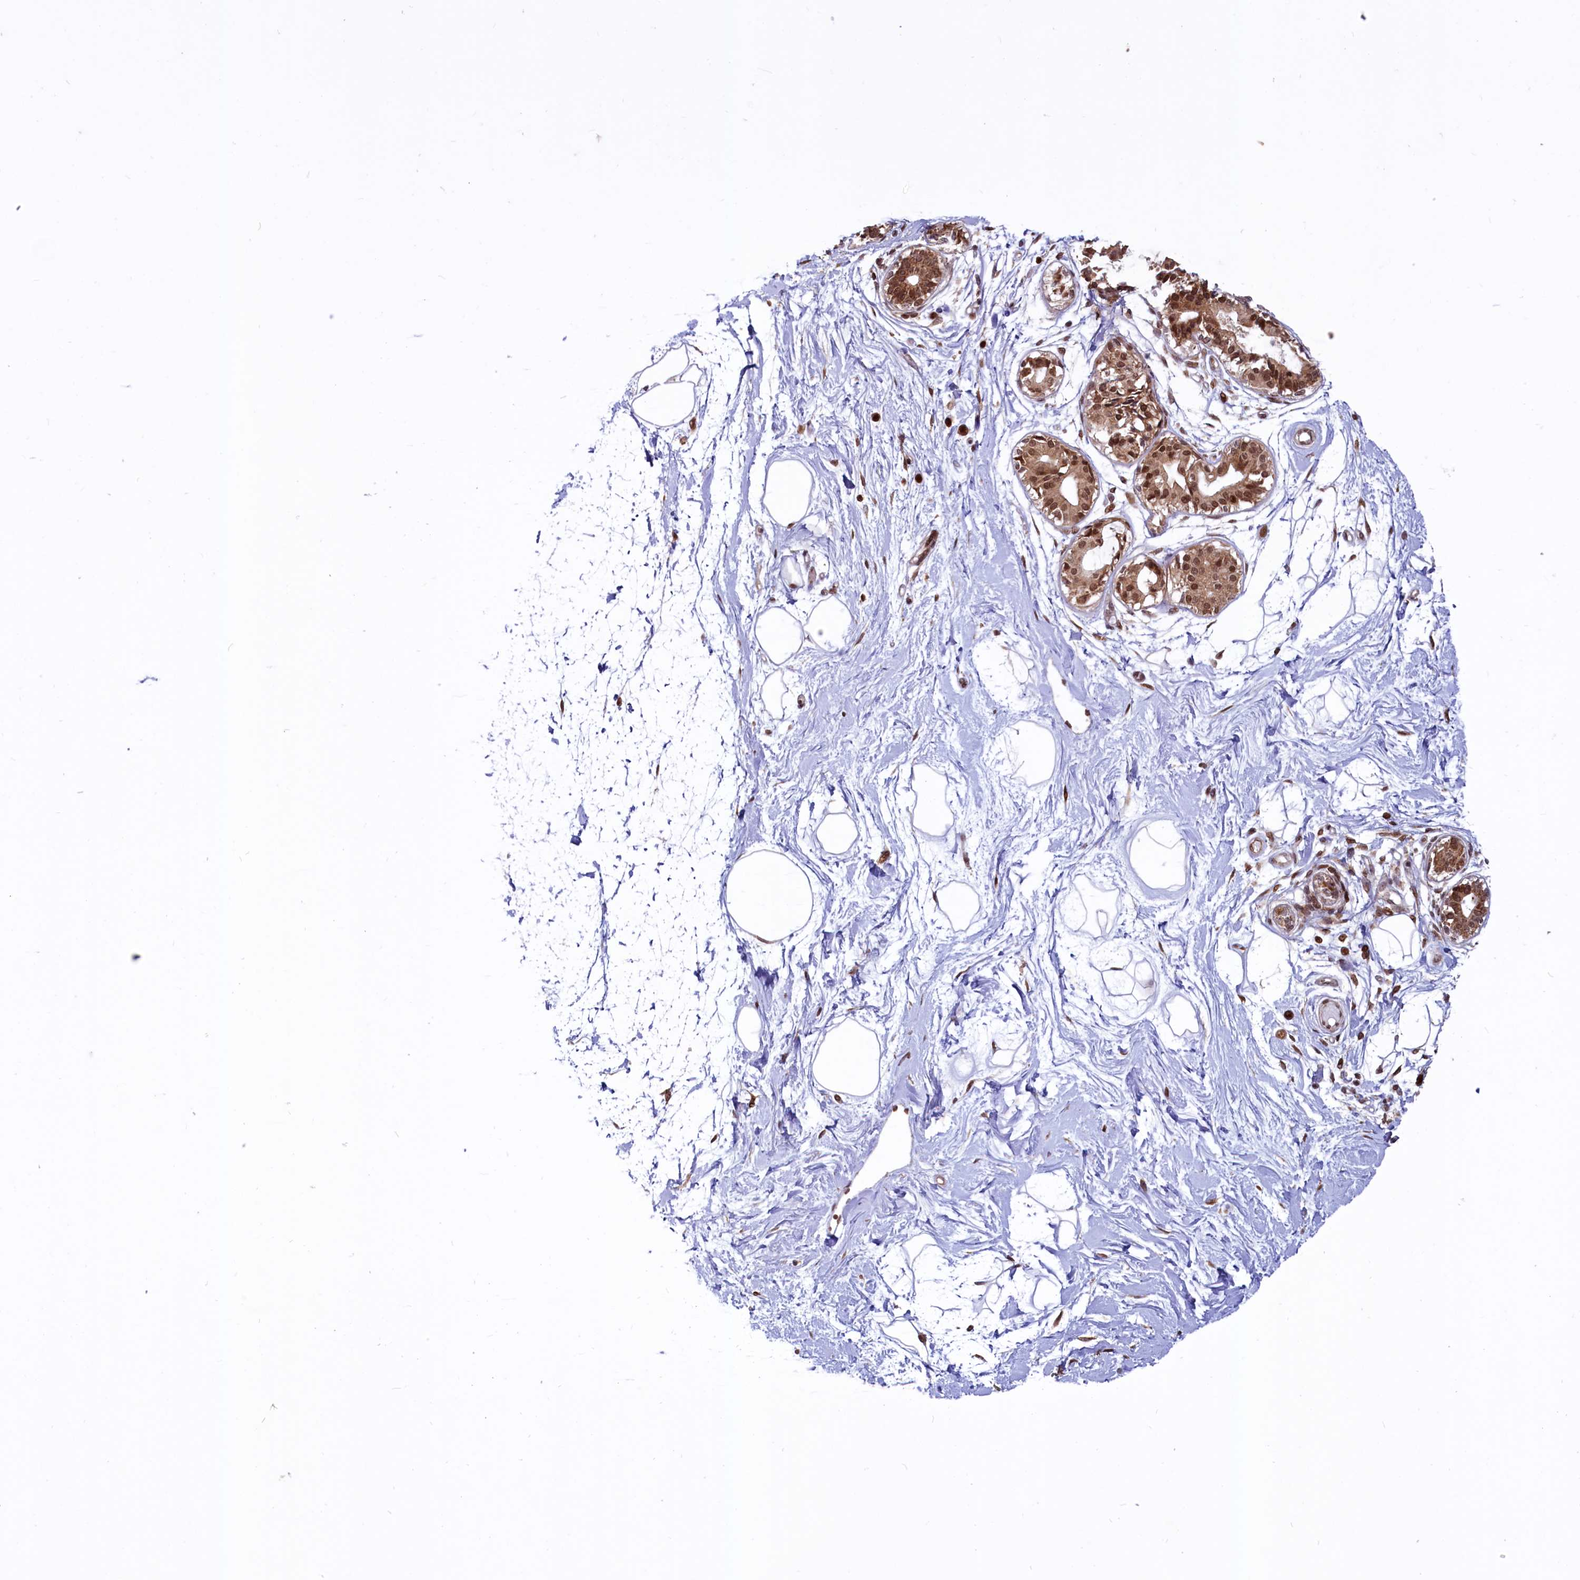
{"staining": {"intensity": "moderate", "quantity": "25%-75%", "location": "nuclear"}, "tissue": "breast", "cell_type": "Adipocytes", "image_type": "normal", "snomed": [{"axis": "morphology", "description": "Normal tissue, NOS"}, {"axis": "topography", "description": "Breast"}], "caption": "Immunohistochemical staining of benign human breast demonstrates medium levels of moderate nuclear expression in approximately 25%-75% of adipocytes. The protein is shown in brown color, while the nuclei are stained blue.", "gene": "PHC3", "patient": {"sex": "female", "age": 45}}